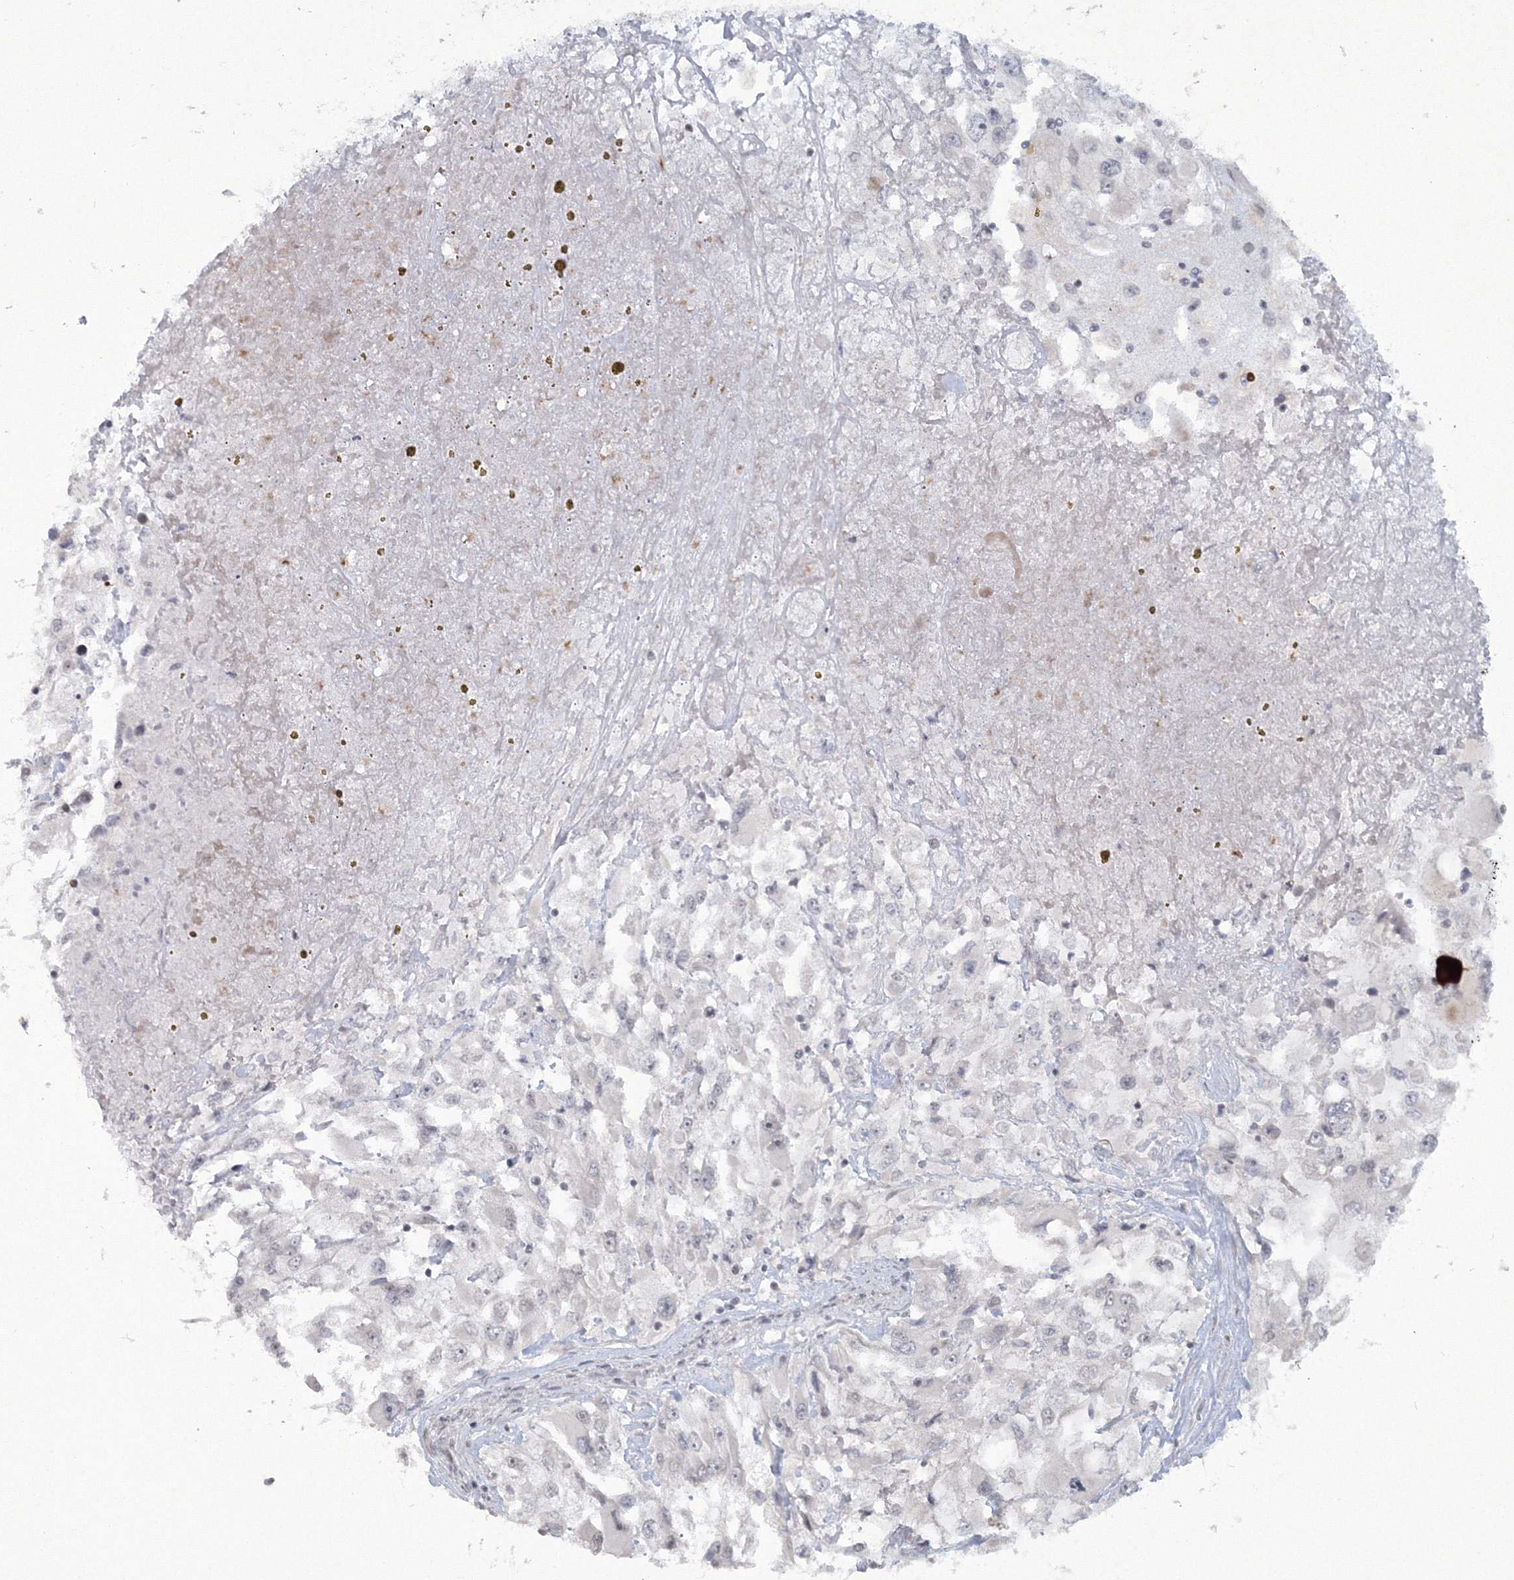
{"staining": {"intensity": "negative", "quantity": "none", "location": "none"}, "tissue": "renal cancer", "cell_type": "Tumor cells", "image_type": "cancer", "snomed": [{"axis": "morphology", "description": "Adenocarcinoma, NOS"}, {"axis": "topography", "description": "Kidney"}], "caption": "High power microscopy image of an immunohistochemistry (IHC) histopathology image of renal cancer (adenocarcinoma), revealing no significant staining in tumor cells.", "gene": "C3orf33", "patient": {"sex": "female", "age": 52}}